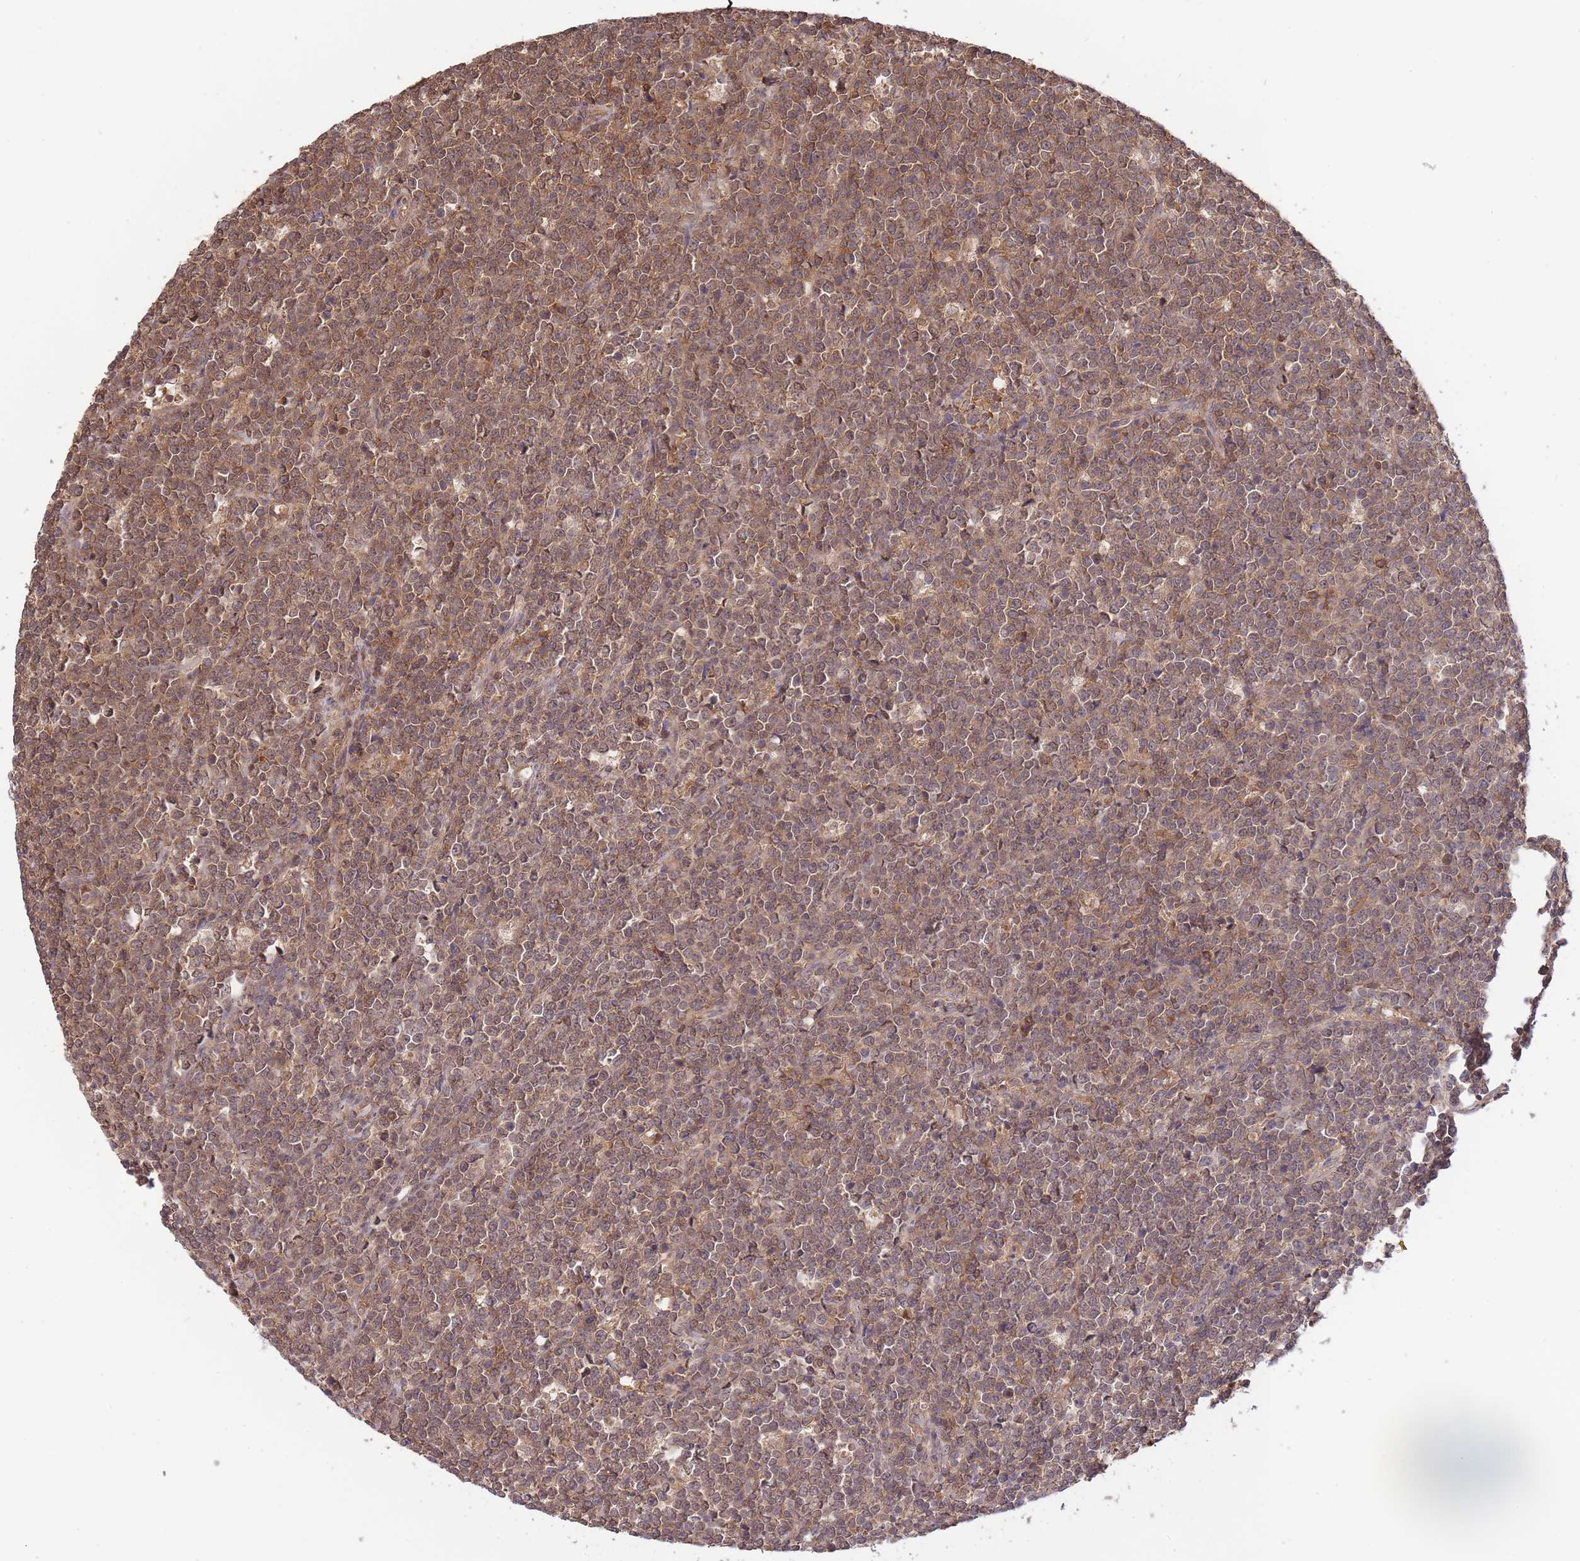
{"staining": {"intensity": "moderate", "quantity": ">75%", "location": "cytoplasmic/membranous,nuclear"}, "tissue": "lymphoma", "cell_type": "Tumor cells", "image_type": "cancer", "snomed": [{"axis": "morphology", "description": "Malignant lymphoma, non-Hodgkin's type, High grade"}, {"axis": "topography", "description": "Small intestine"}], "caption": "Immunohistochemical staining of human malignant lymphoma, non-Hodgkin's type (high-grade) displays medium levels of moderate cytoplasmic/membranous and nuclear protein staining in approximately >75% of tumor cells. The staining was performed using DAB to visualize the protein expression in brown, while the nuclei were stained in blue with hematoxylin (Magnification: 20x).", "gene": "ZNF304", "patient": {"sex": "male", "age": 8}}